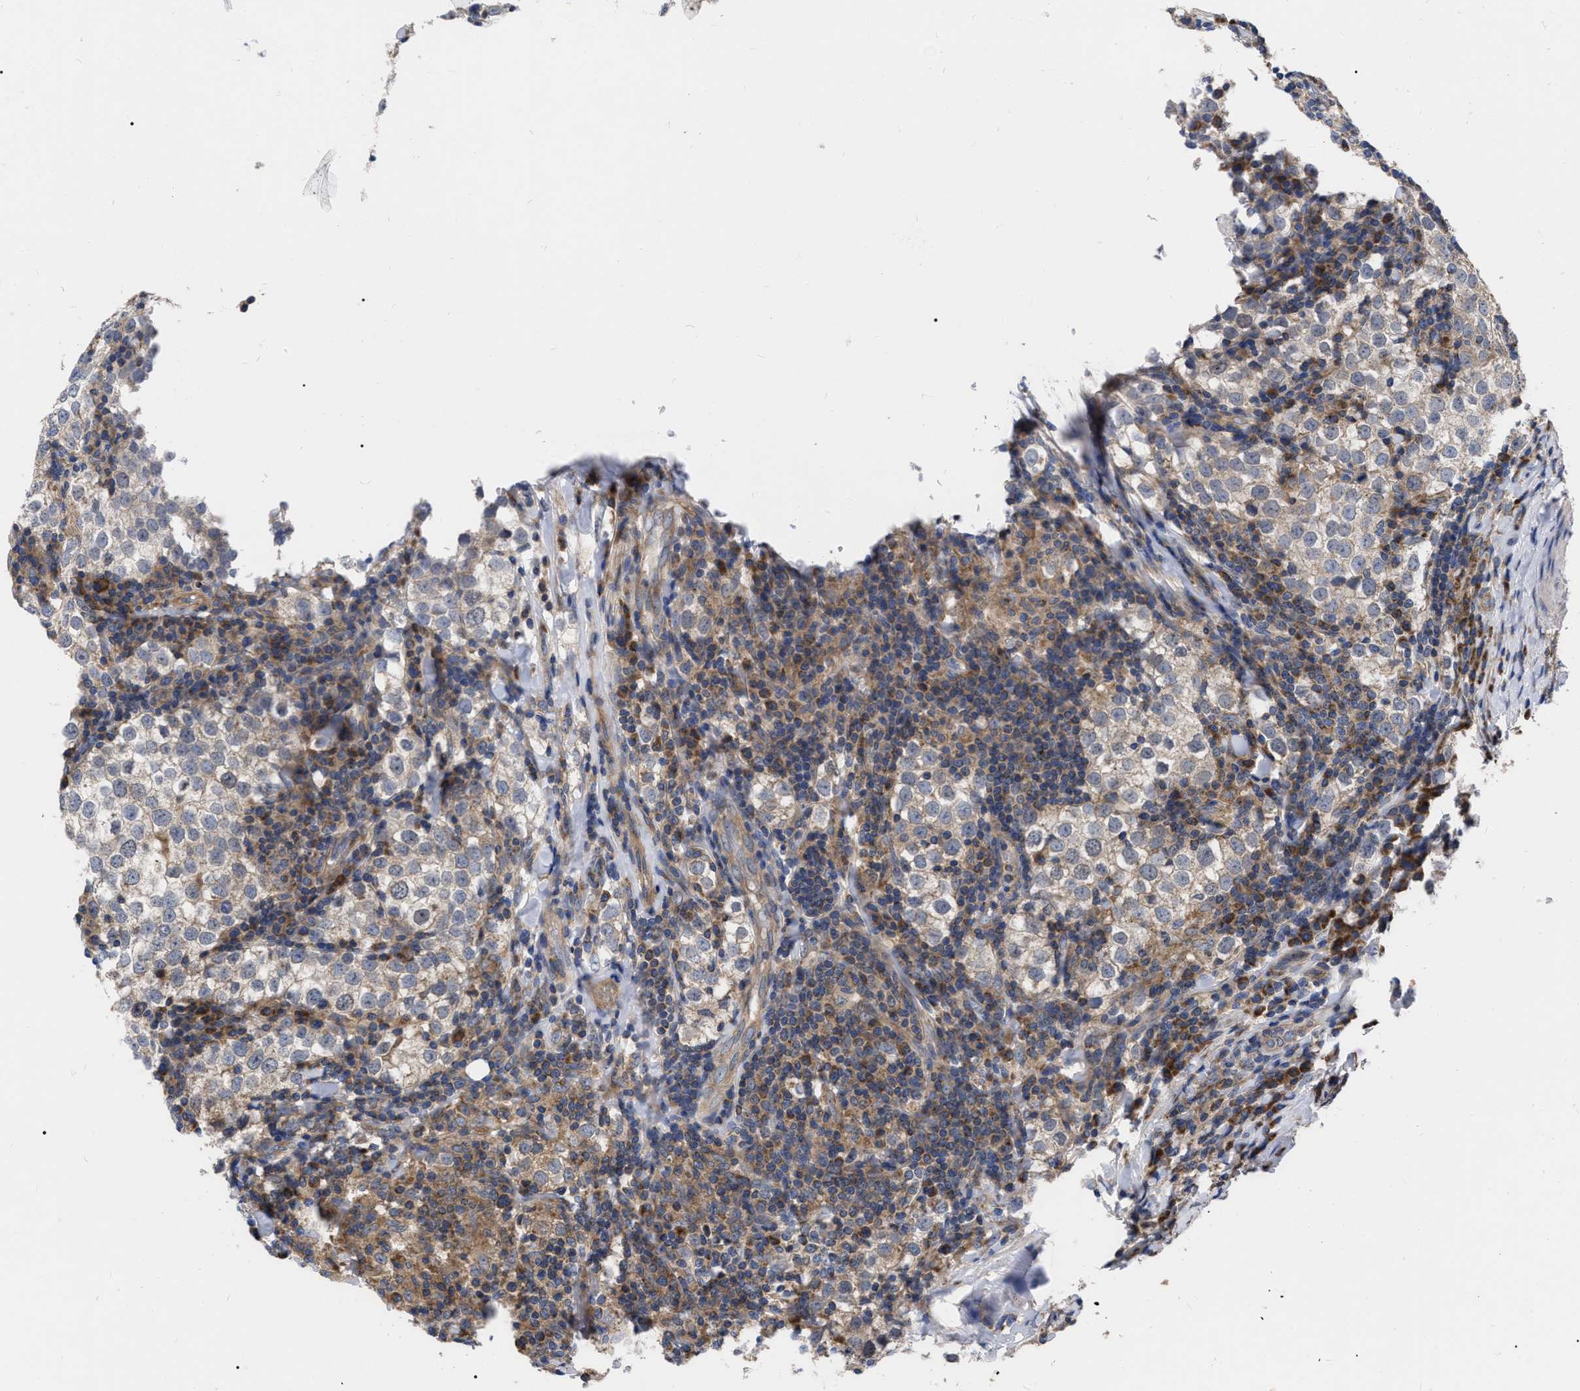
{"staining": {"intensity": "weak", "quantity": "<25%", "location": "cytoplasmic/membranous"}, "tissue": "testis cancer", "cell_type": "Tumor cells", "image_type": "cancer", "snomed": [{"axis": "morphology", "description": "Seminoma, NOS"}, {"axis": "morphology", "description": "Carcinoma, Embryonal, NOS"}, {"axis": "topography", "description": "Testis"}], "caption": "Tumor cells are negative for protein expression in human seminoma (testis).", "gene": "CDKN2C", "patient": {"sex": "male", "age": 36}}